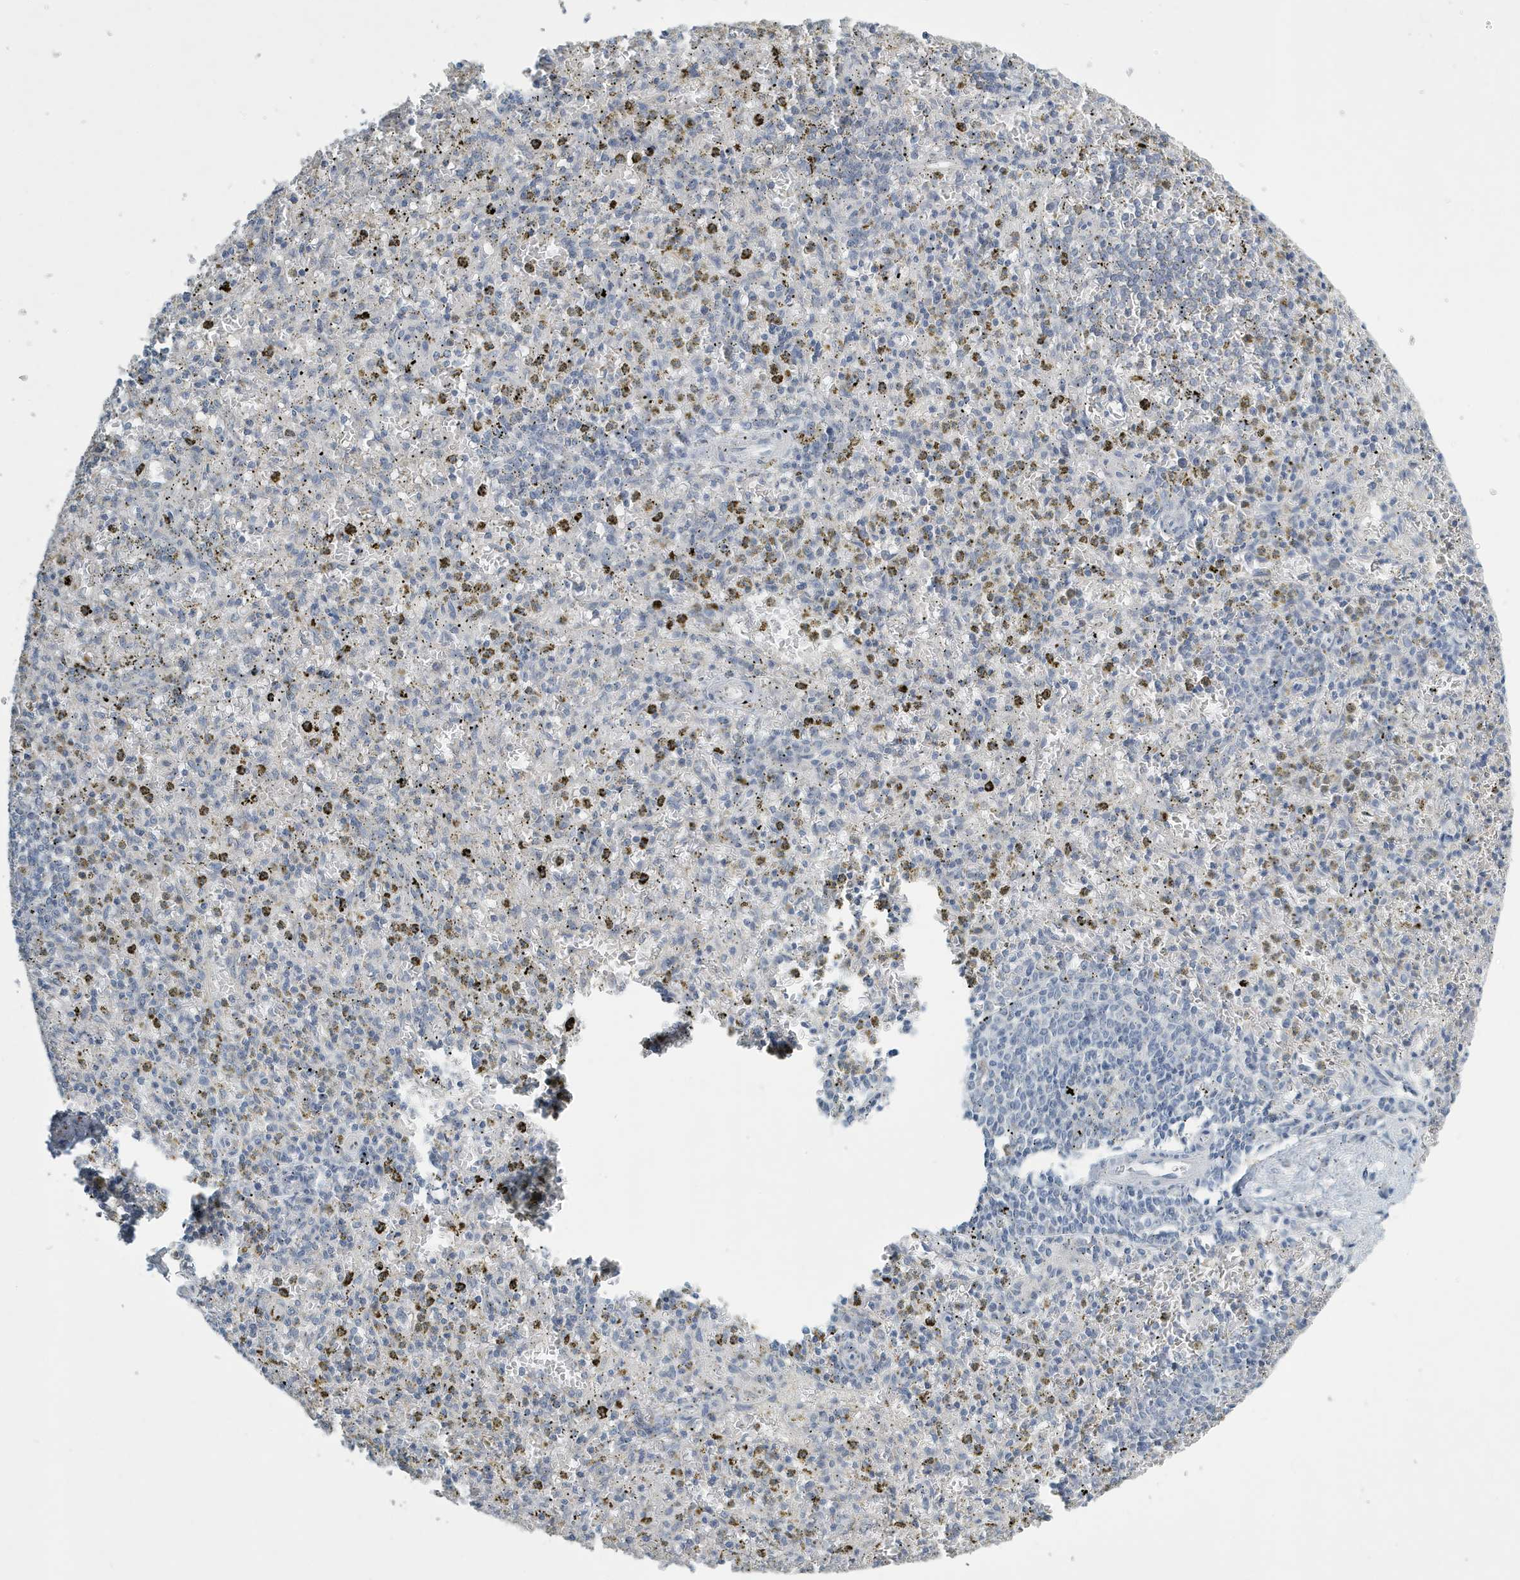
{"staining": {"intensity": "negative", "quantity": "none", "location": "none"}, "tissue": "spleen", "cell_type": "Cells in red pulp", "image_type": "normal", "snomed": [{"axis": "morphology", "description": "Normal tissue, NOS"}, {"axis": "topography", "description": "Spleen"}], "caption": "IHC micrograph of unremarkable human spleen stained for a protein (brown), which reveals no staining in cells in red pulp. (DAB (3,3'-diaminobenzidine) immunohistochemistry with hematoxylin counter stain).", "gene": "UGT2B4", "patient": {"sex": "male", "age": 72}}